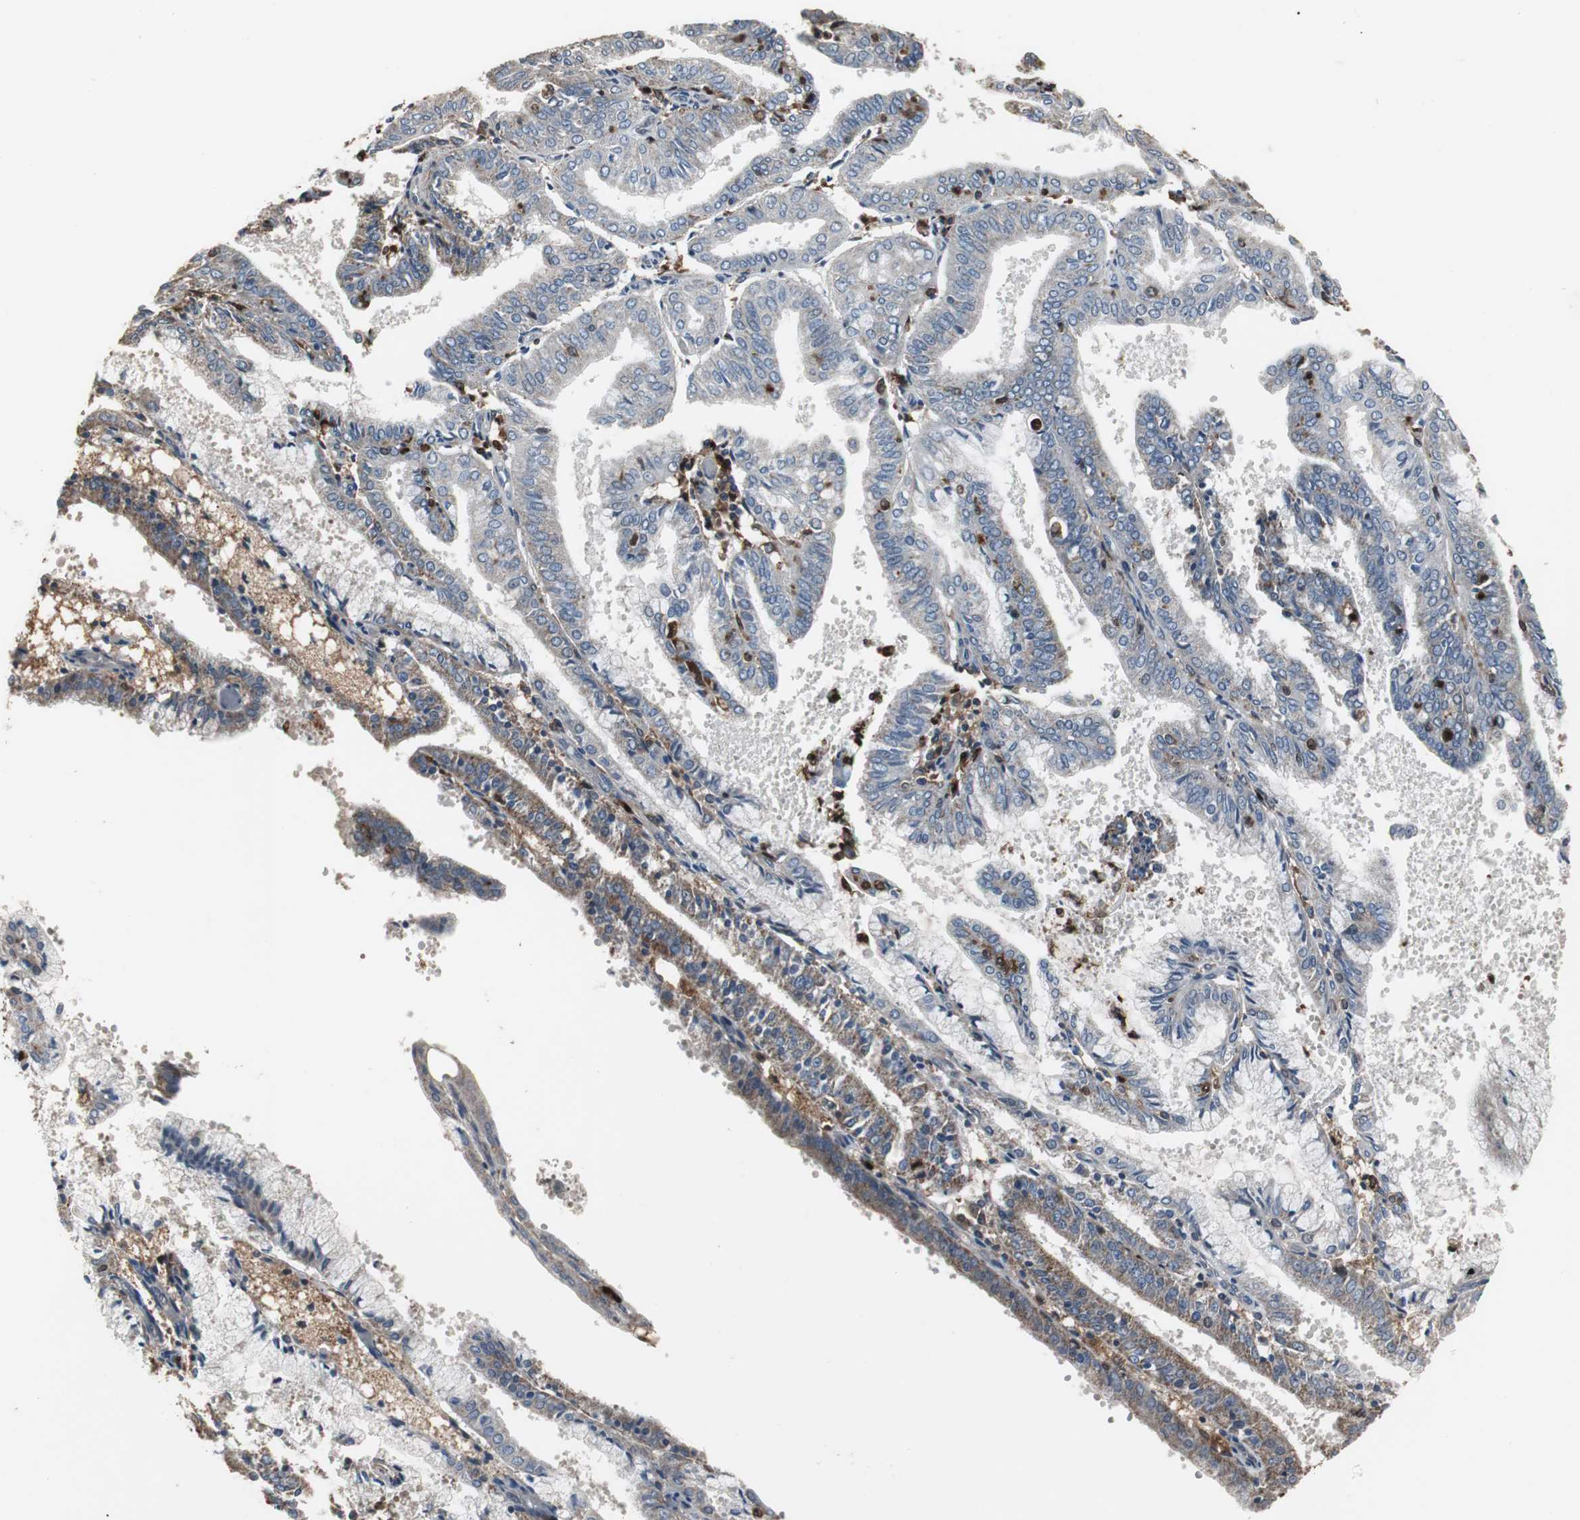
{"staining": {"intensity": "weak", "quantity": ">75%", "location": "cytoplasmic/membranous"}, "tissue": "endometrial cancer", "cell_type": "Tumor cells", "image_type": "cancer", "snomed": [{"axis": "morphology", "description": "Adenocarcinoma, NOS"}, {"axis": "topography", "description": "Endometrium"}], "caption": "Immunohistochemical staining of endometrial cancer (adenocarcinoma) shows low levels of weak cytoplasmic/membranous staining in approximately >75% of tumor cells. Immunohistochemistry (ihc) stains the protein of interest in brown and the nuclei are stained blue.", "gene": "NCF2", "patient": {"sex": "female", "age": 63}}